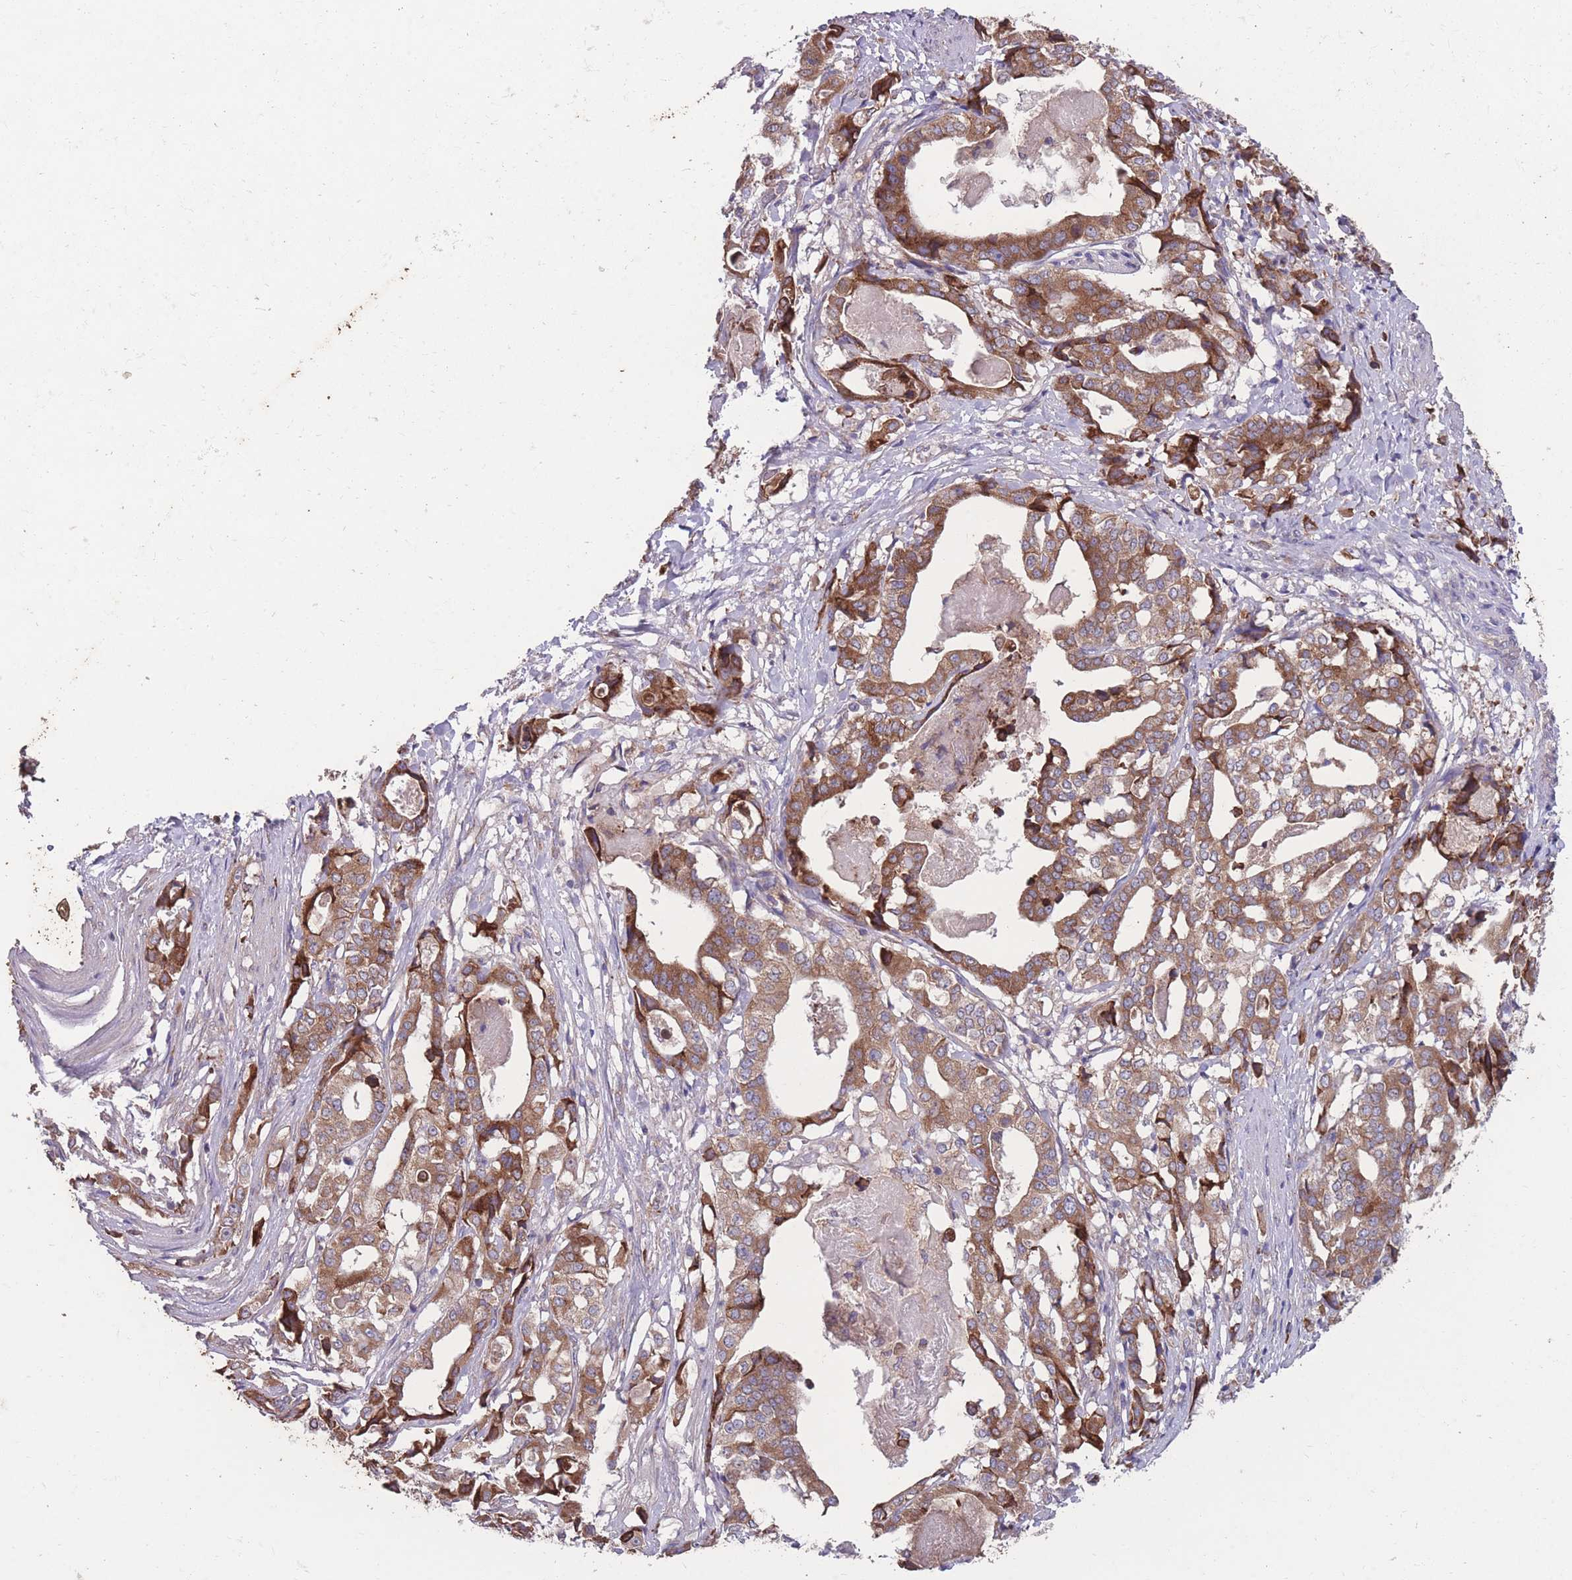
{"staining": {"intensity": "strong", "quantity": ">75%", "location": "cytoplasmic/membranous"}, "tissue": "stomach cancer", "cell_type": "Tumor cells", "image_type": "cancer", "snomed": [{"axis": "morphology", "description": "Adenocarcinoma, NOS"}, {"axis": "topography", "description": "Stomach"}], "caption": "Immunohistochemistry (IHC) of human stomach cancer (adenocarcinoma) shows high levels of strong cytoplasmic/membranous staining in about >75% of tumor cells. The staining was performed using DAB (3,3'-diaminobenzidine), with brown indicating positive protein expression. Nuclei are stained blue with hematoxylin.", "gene": "STIM2", "patient": {"sex": "male", "age": 48}}